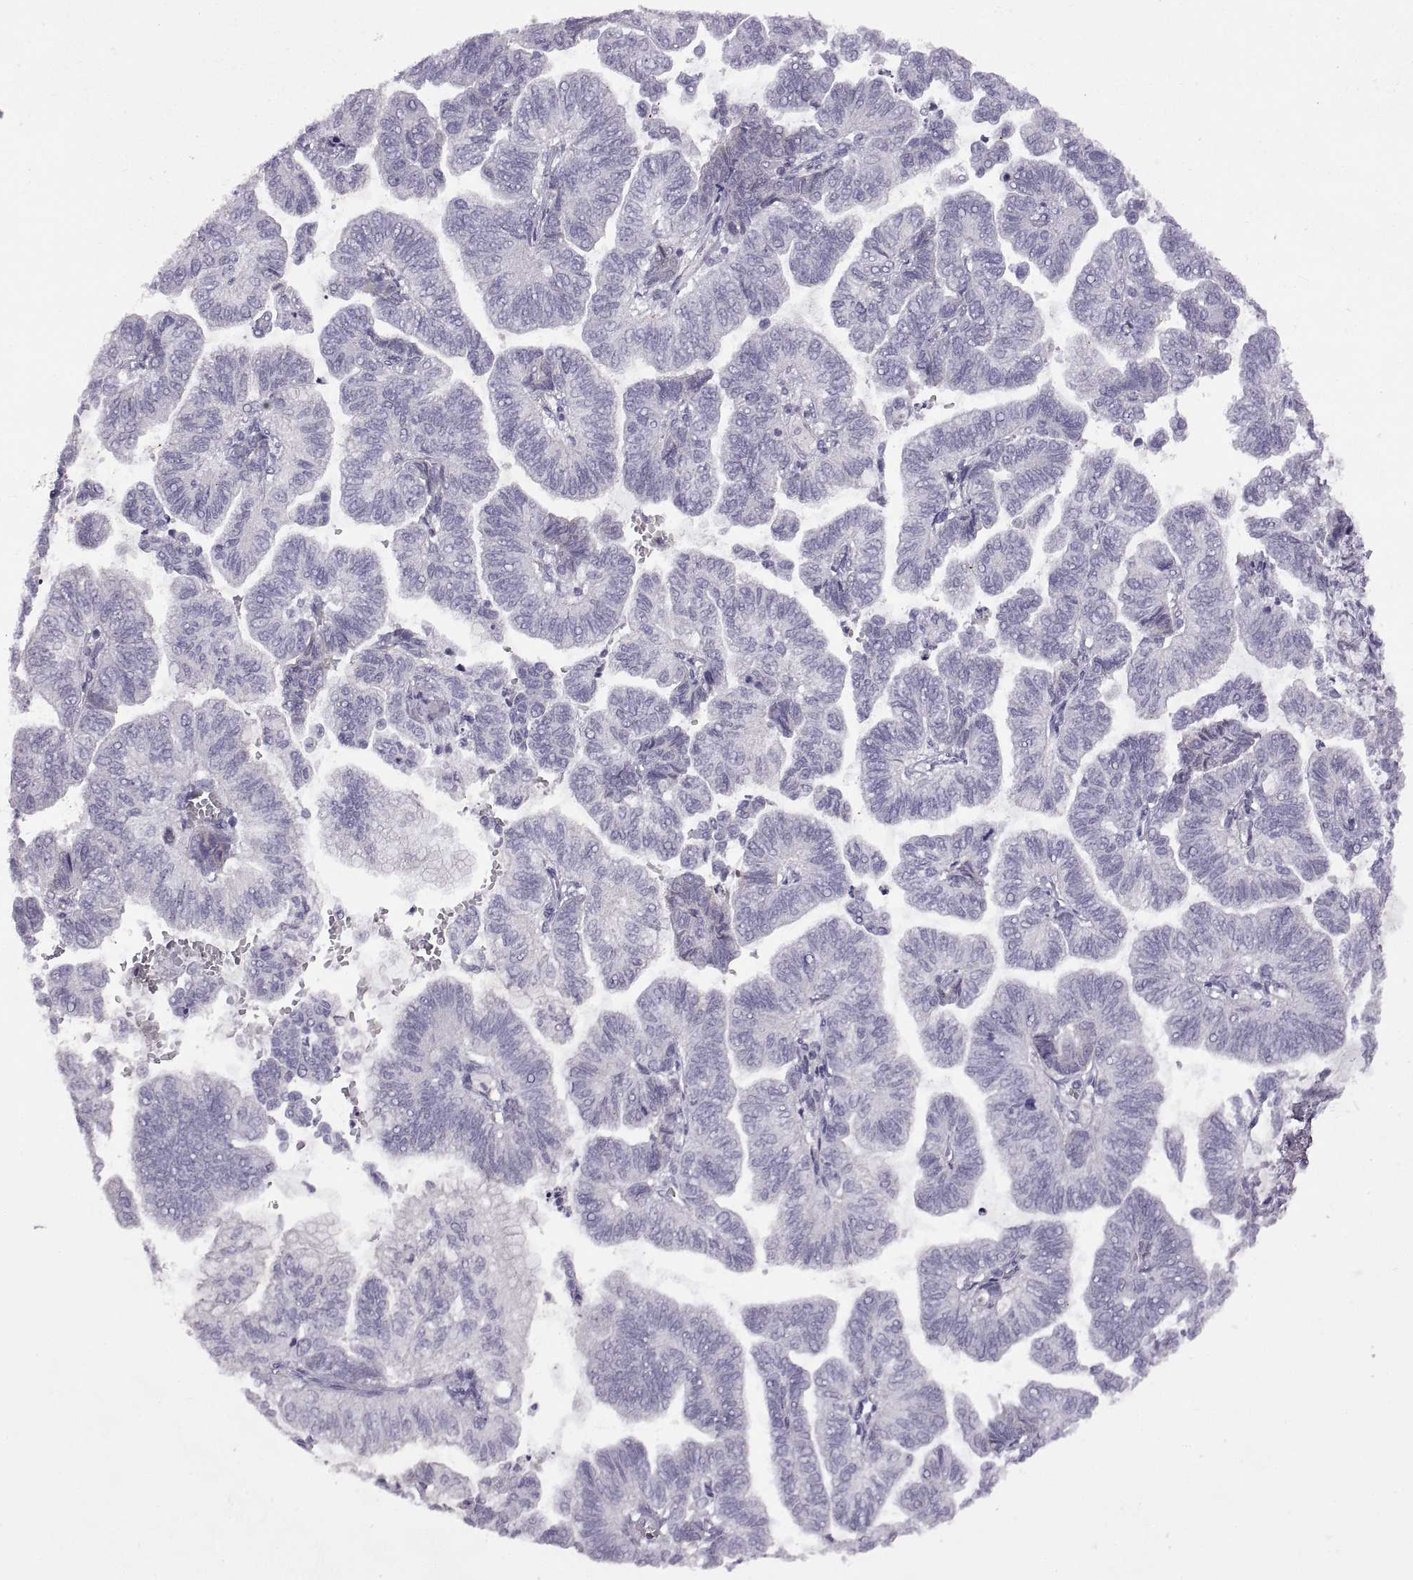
{"staining": {"intensity": "negative", "quantity": "none", "location": "none"}, "tissue": "stomach cancer", "cell_type": "Tumor cells", "image_type": "cancer", "snomed": [{"axis": "morphology", "description": "Adenocarcinoma, NOS"}, {"axis": "topography", "description": "Stomach"}], "caption": "IHC of stomach cancer (adenocarcinoma) shows no staining in tumor cells.", "gene": "RDM1", "patient": {"sex": "male", "age": 83}}